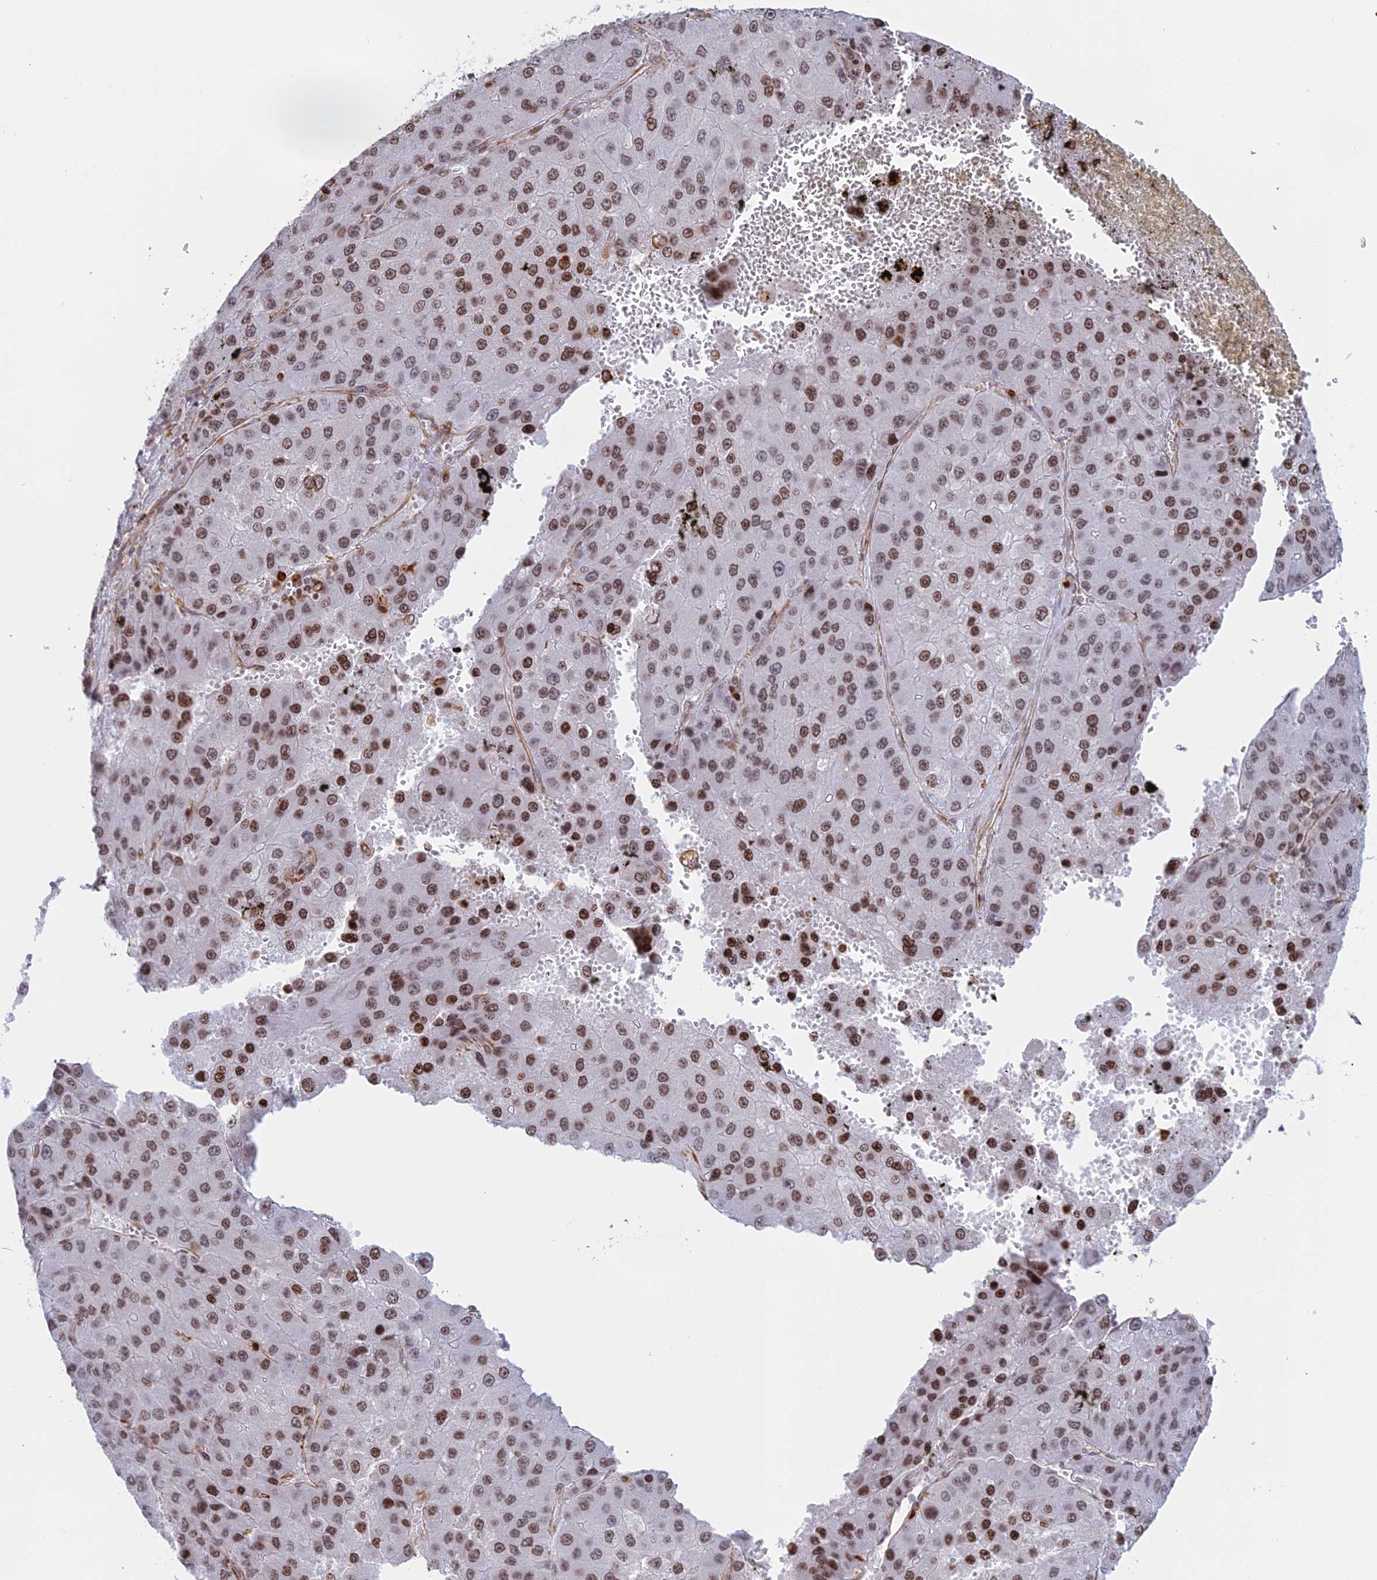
{"staining": {"intensity": "strong", "quantity": "25%-75%", "location": "nuclear"}, "tissue": "liver cancer", "cell_type": "Tumor cells", "image_type": "cancer", "snomed": [{"axis": "morphology", "description": "Carcinoma, Hepatocellular, NOS"}, {"axis": "topography", "description": "Liver"}], "caption": "About 25%-75% of tumor cells in liver cancer (hepatocellular carcinoma) exhibit strong nuclear protein expression as visualized by brown immunohistochemical staining.", "gene": "APOBR", "patient": {"sex": "female", "age": 73}}